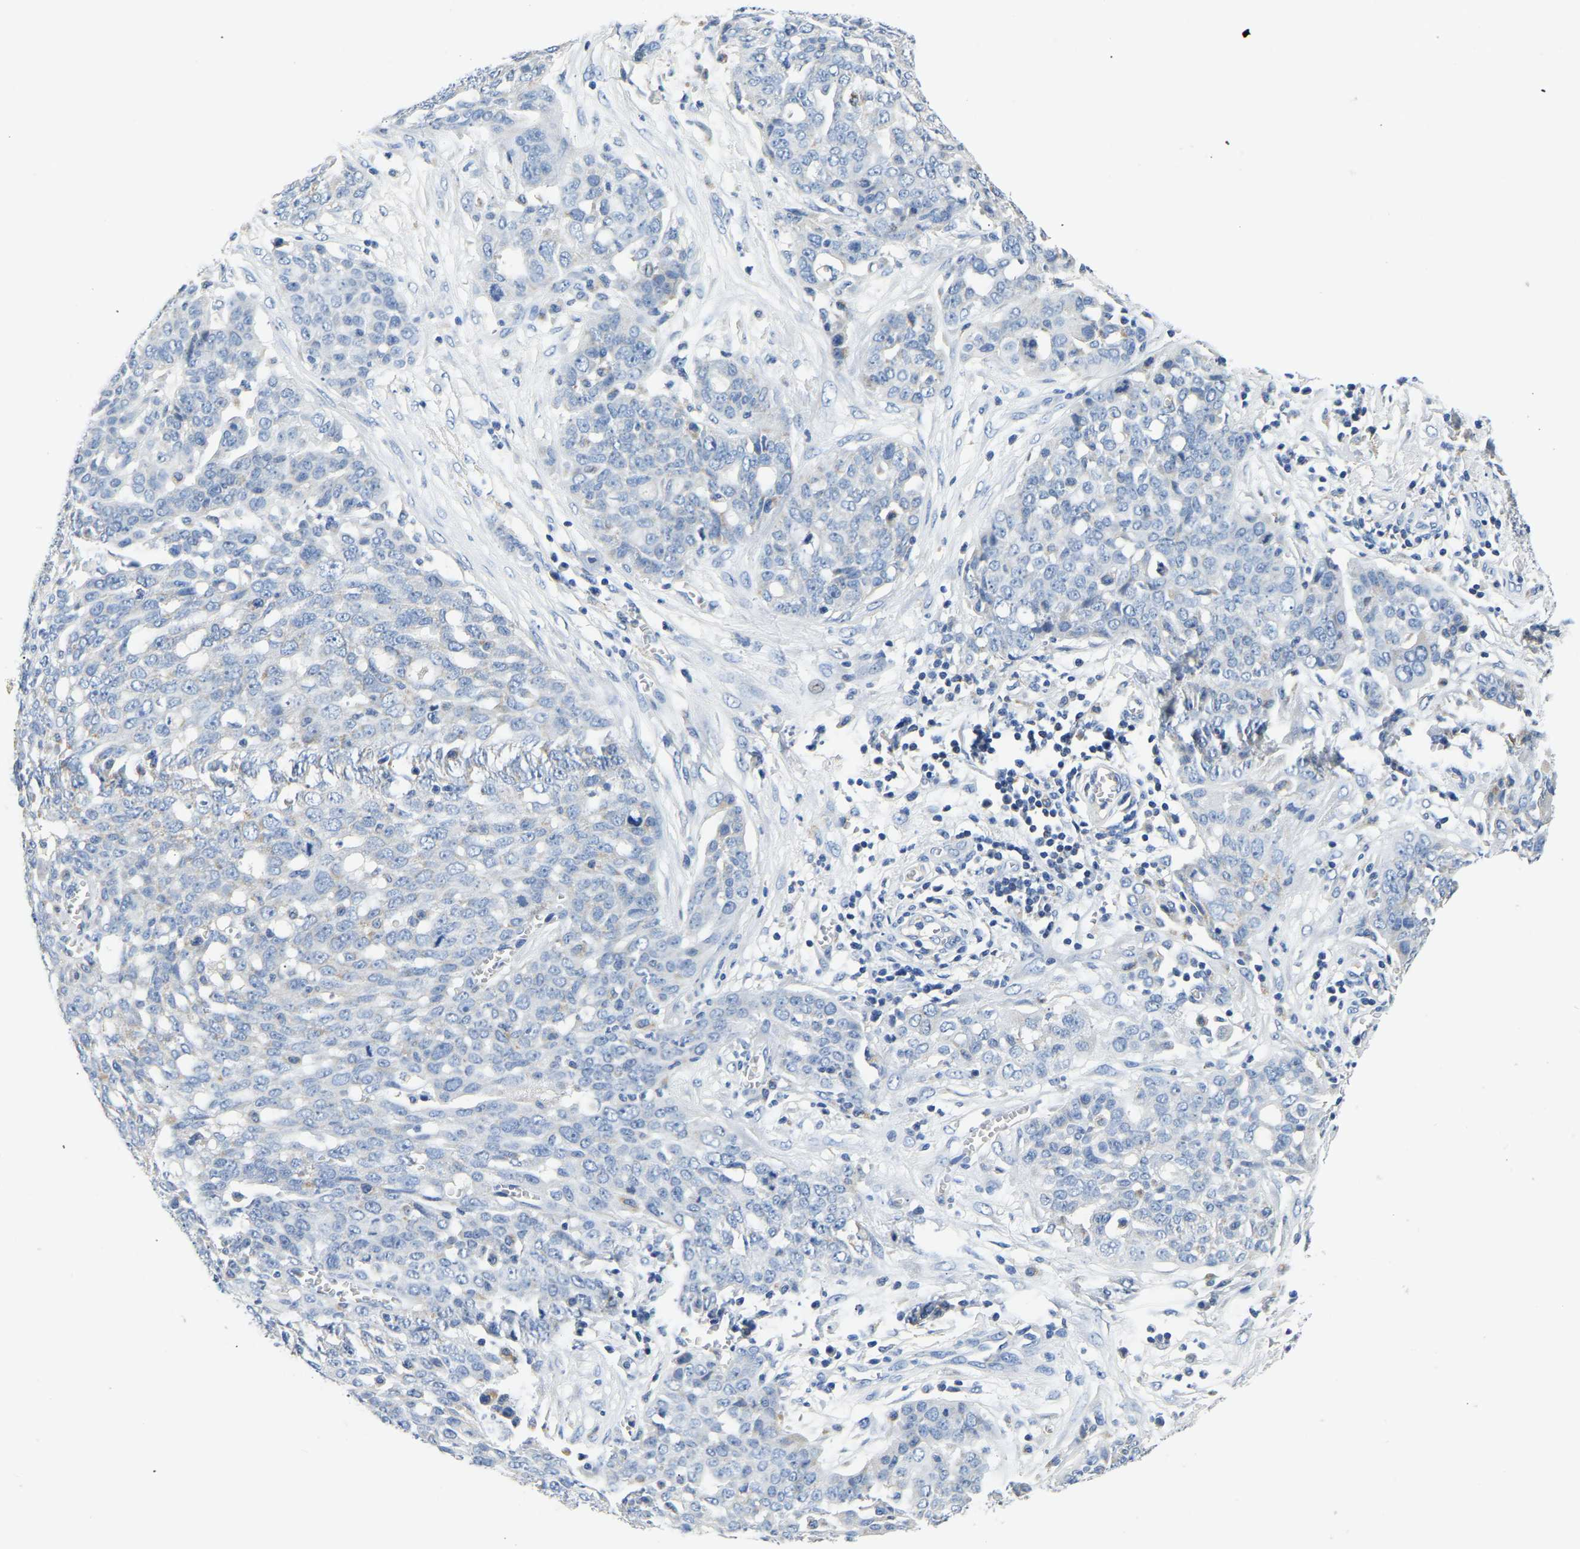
{"staining": {"intensity": "negative", "quantity": "none", "location": "none"}, "tissue": "ovarian cancer", "cell_type": "Tumor cells", "image_type": "cancer", "snomed": [{"axis": "morphology", "description": "Cystadenocarcinoma, serous, NOS"}, {"axis": "topography", "description": "Soft tissue"}, {"axis": "topography", "description": "Ovary"}], "caption": "Ovarian cancer (serous cystadenocarcinoma) was stained to show a protein in brown. There is no significant staining in tumor cells. (DAB (3,3'-diaminobenzidine) IHC with hematoxylin counter stain).", "gene": "PCK2", "patient": {"sex": "female", "age": 57}}